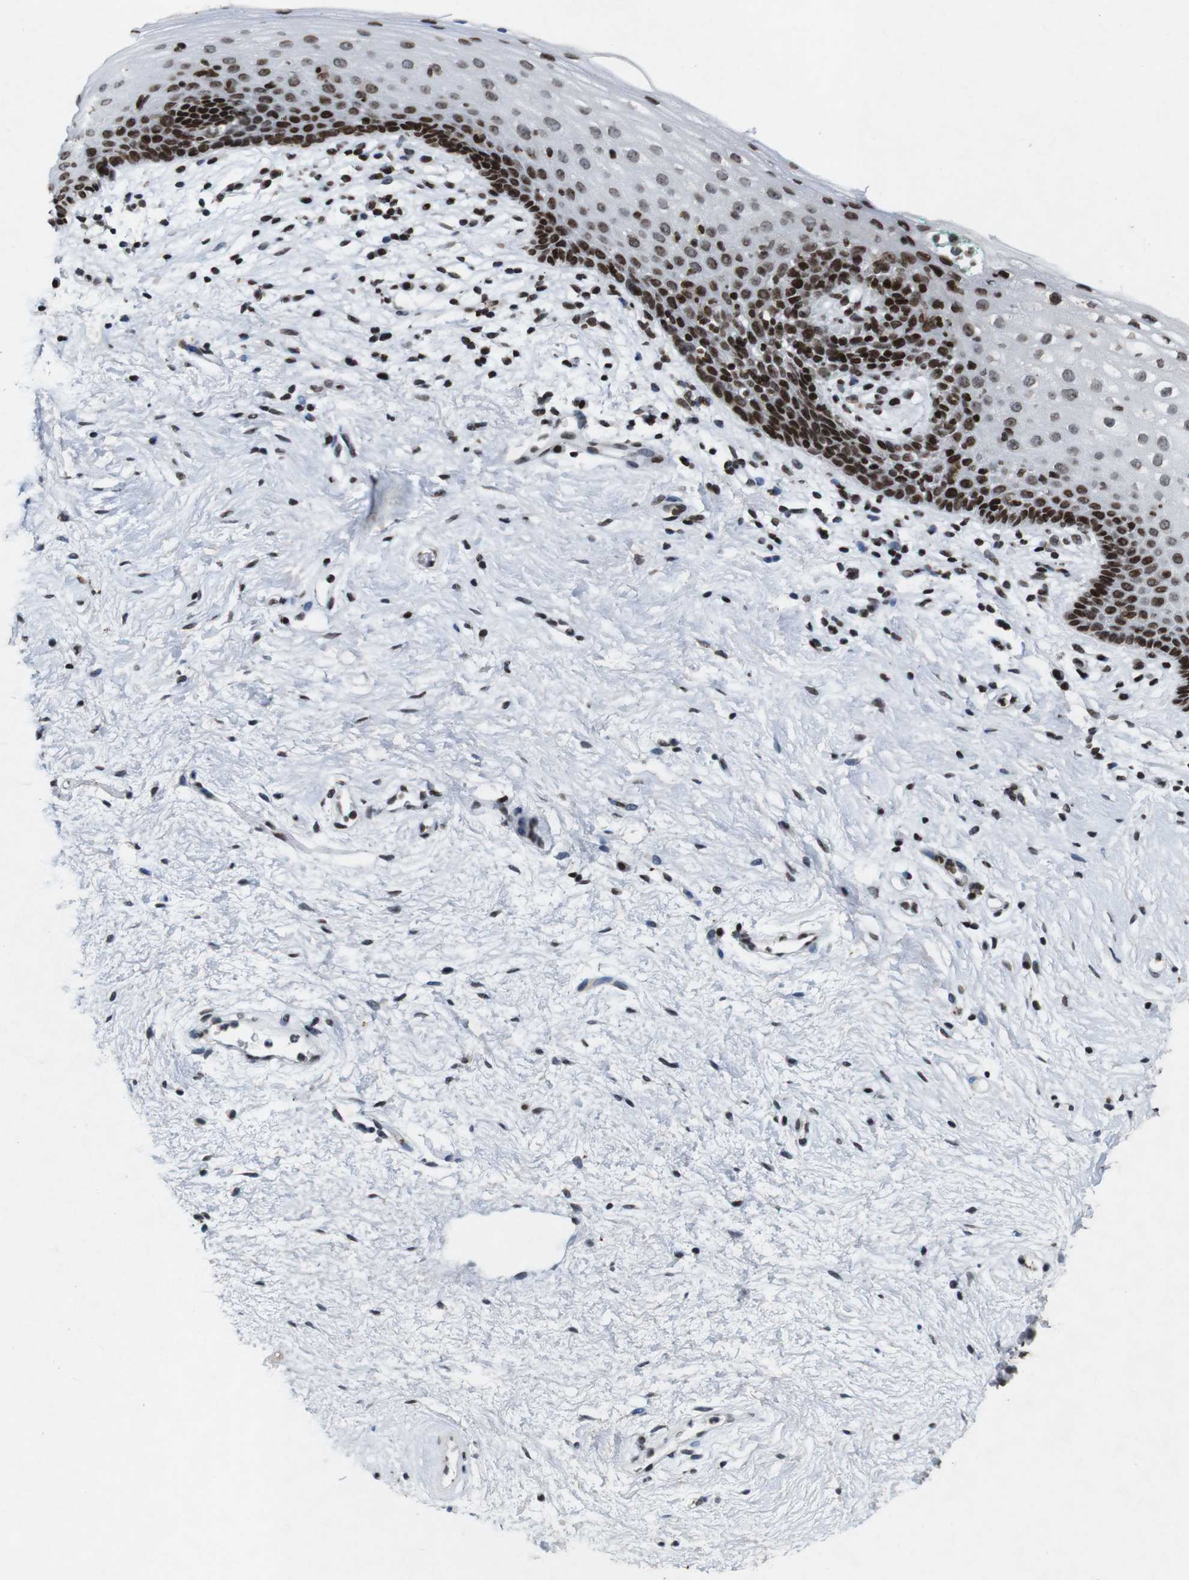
{"staining": {"intensity": "strong", "quantity": ">75%", "location": "nuclear"}, "tissue": "vagina", "cell_type": "Squamous epithelial cells", "image_type": "normal", "snomed": [{"axis": "morphology", "description": "Normal tissue, NOS"}, {"axis": "topography", "description": "Vagina"}], "caption": "Immunohistochemistry of unremarkable human vagina demonstrates high levels of strong nuclear positivity in about >75% of squamous epithelial cells.", "gene": "MAGEH1", "patient": {"sex": "female", "age": 44}}